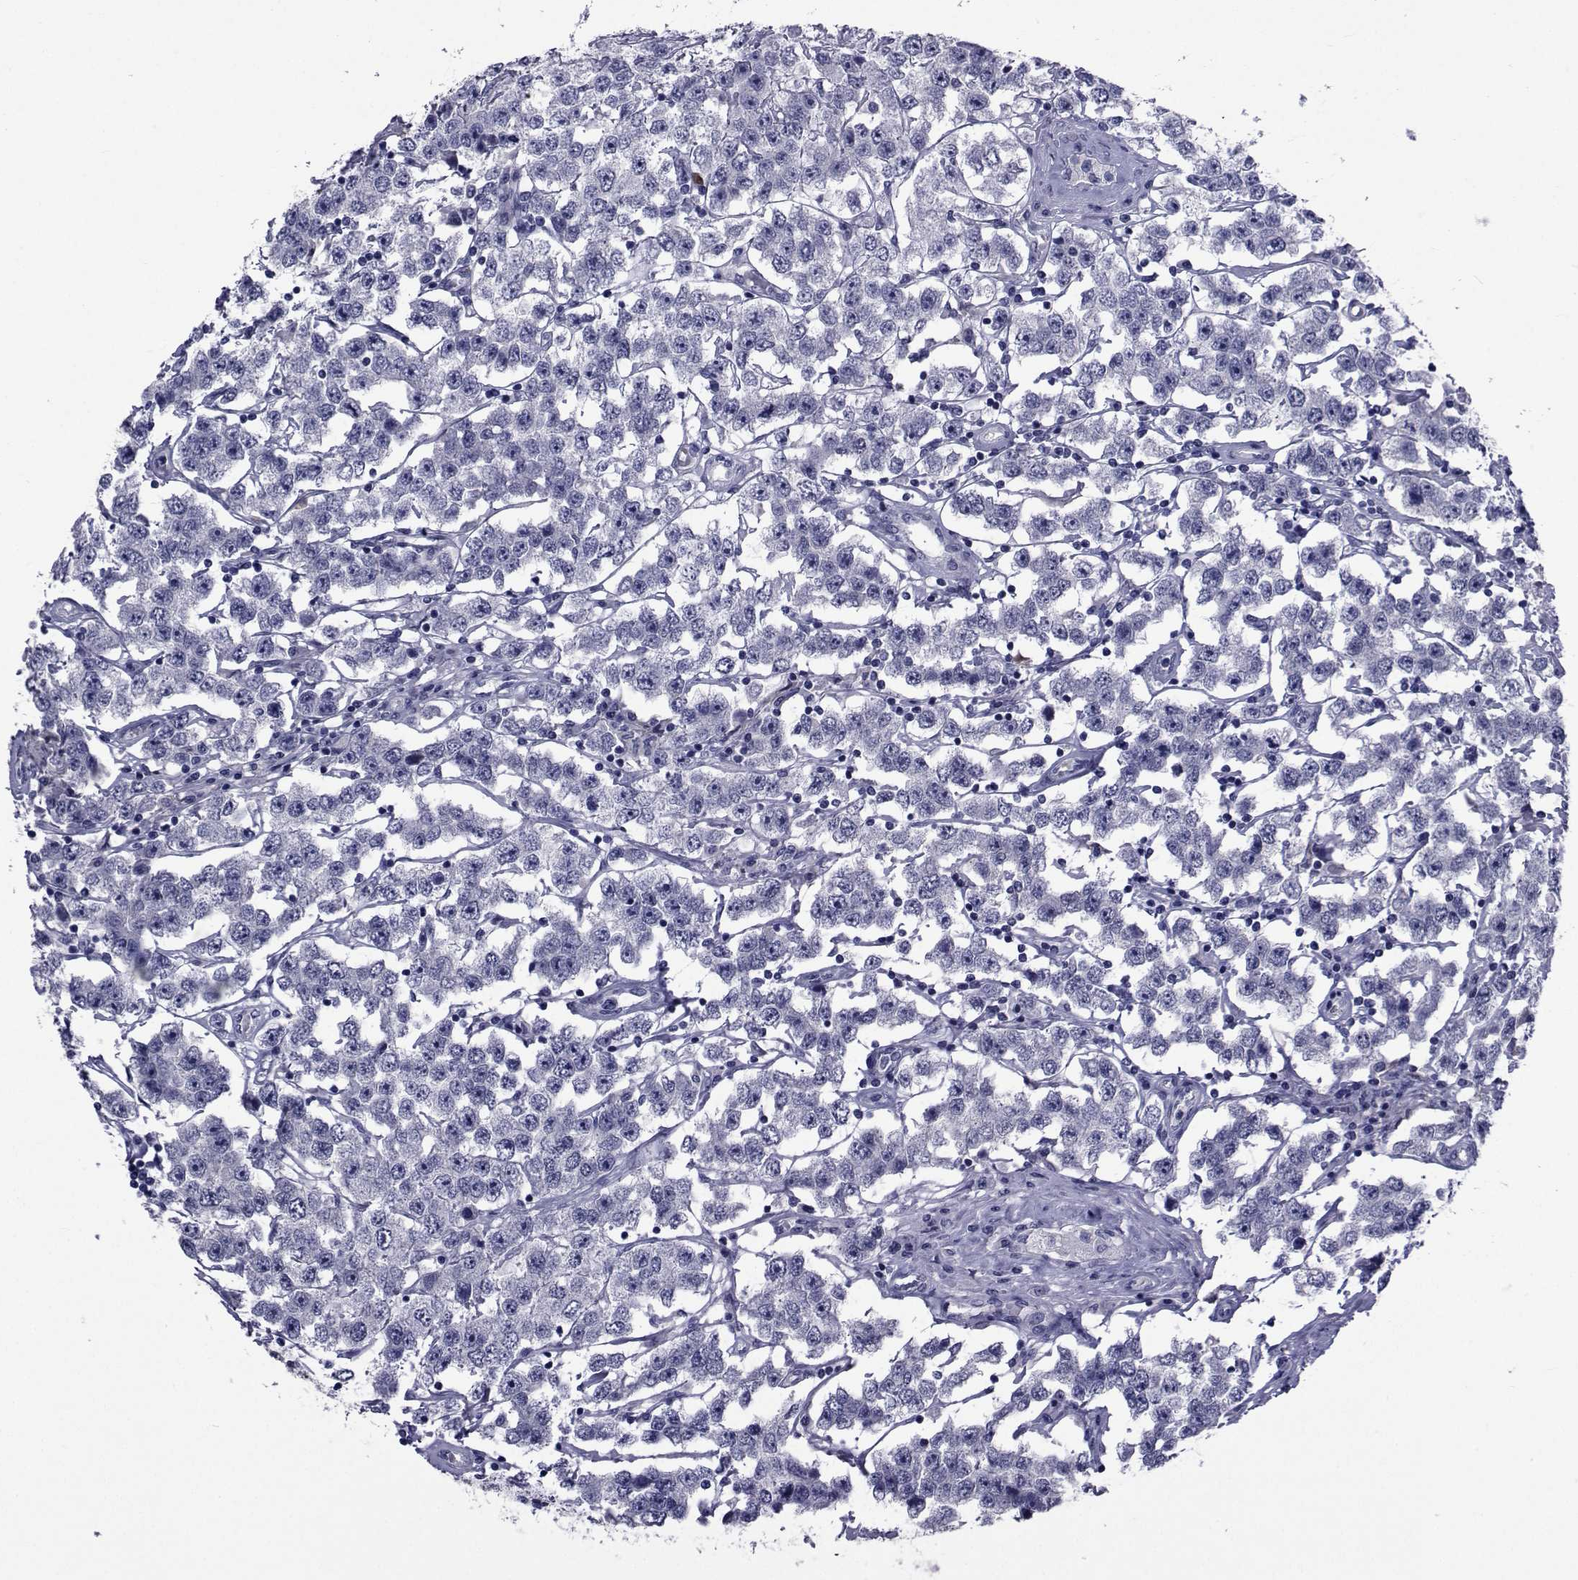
{"staining": {"intensity": "negative", "quantity": "none", "location": "none"}, "tissue": "testis cancer", "cell_type": "Tumor cells", "image_type": "cancer", "snomed": [{"axis": "morphology", "description": "Seminoma, NOS"}, {"axis": "topography", "description": "Testis"}], "caption": "Human seminoma (testis) stained for a protein using immunohistochemistry reveals no expression in tumor cells.", "gene": "SEMA5B", "patient": {"sex": "male", "age": 52}}